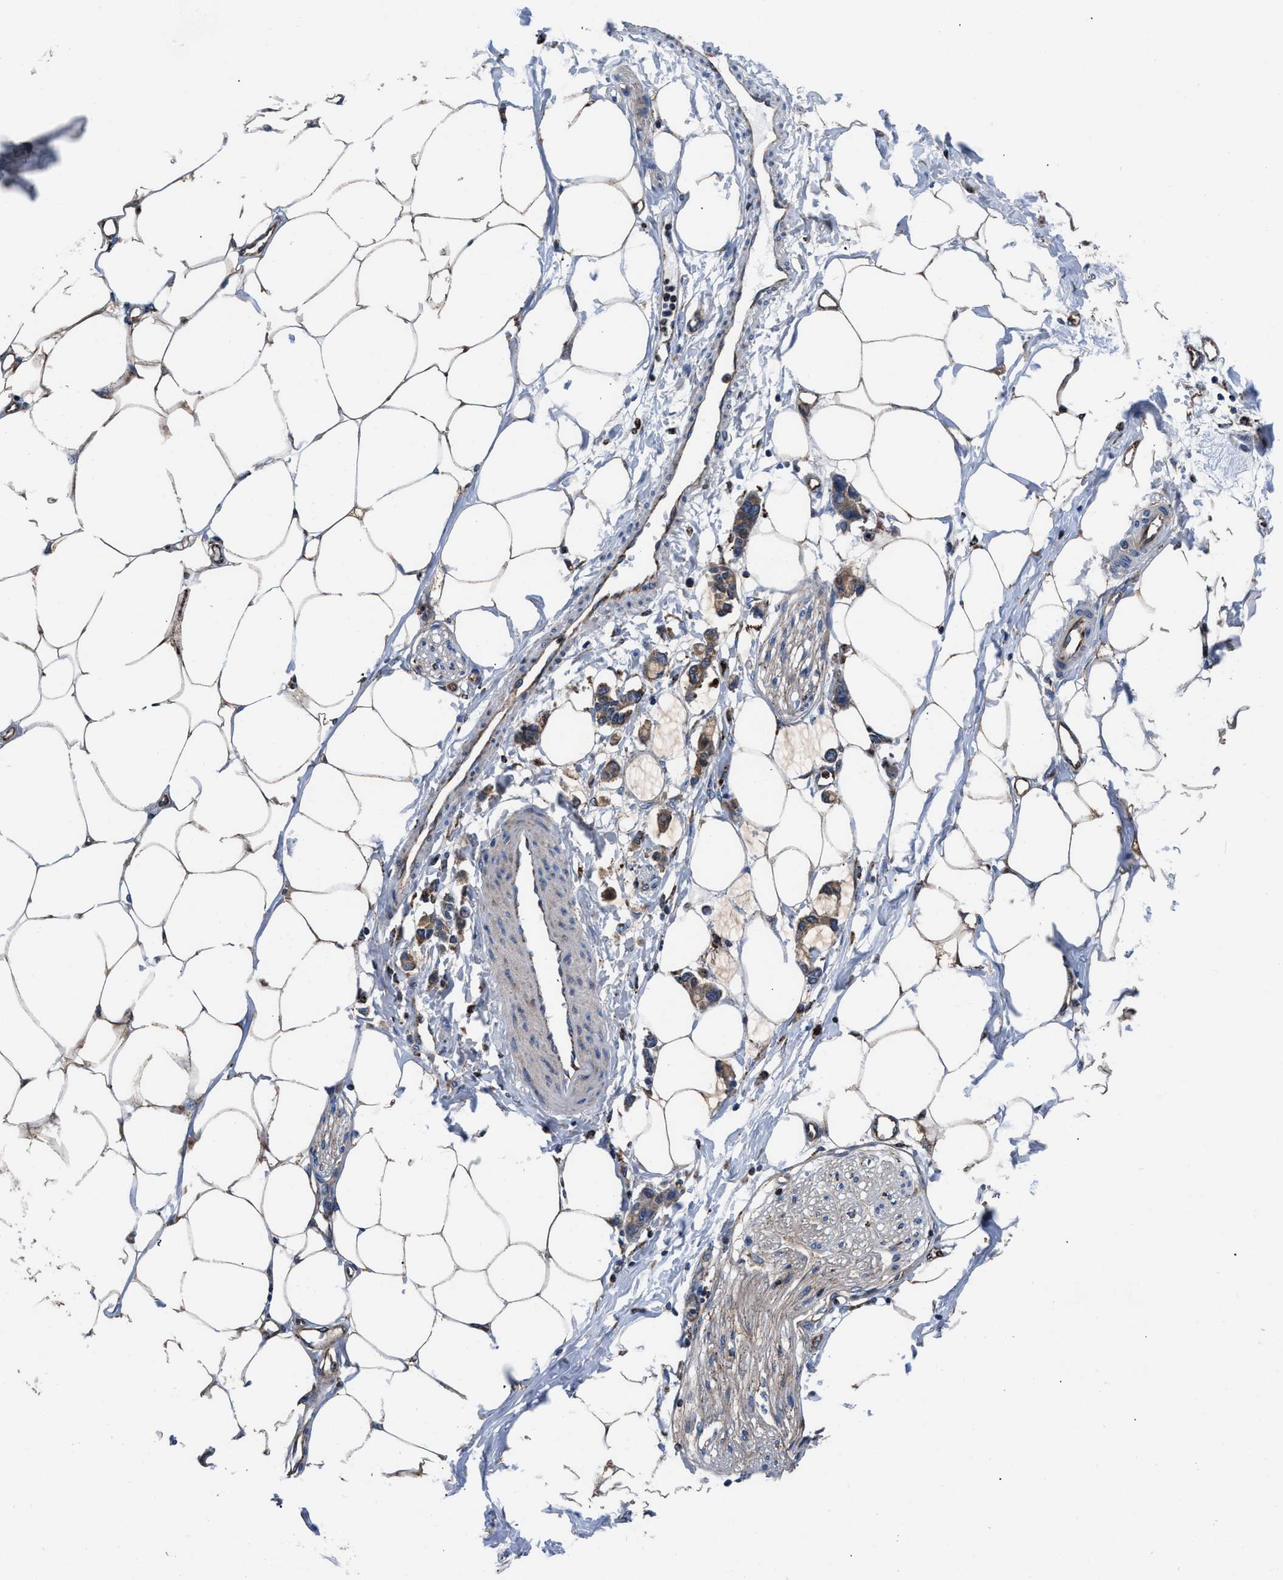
{"staining": {"intensity": "moderate", "quantity": ">75%", "location": "cytoplasmic/membranous"}, "tissue": "adipose tissue", "cell_type": "Adipocytes", "image_type": "normal", "snomed": [{"axis": "morphology", "description": "Normal tissue, NOS"}, {"axis": "morphology", "description": "Adenocarcinoma, NOS"}, {"axis": "topography", "description": "Colon"}, {"axis": "topography", "description": "Peripheral nerve tissue"}], "caption": "High-power microscopy captured an immunohistochemistry micrograph of benign adipose tissue, revealing moderate cytoplasmic/membranous staining in approximately >75% of adipocytes. (DAB IHC, brown staining for protein, blue staining for nuclei).", "gene": "PRR15L", "patient": {"sex": "male", "age": 14}}